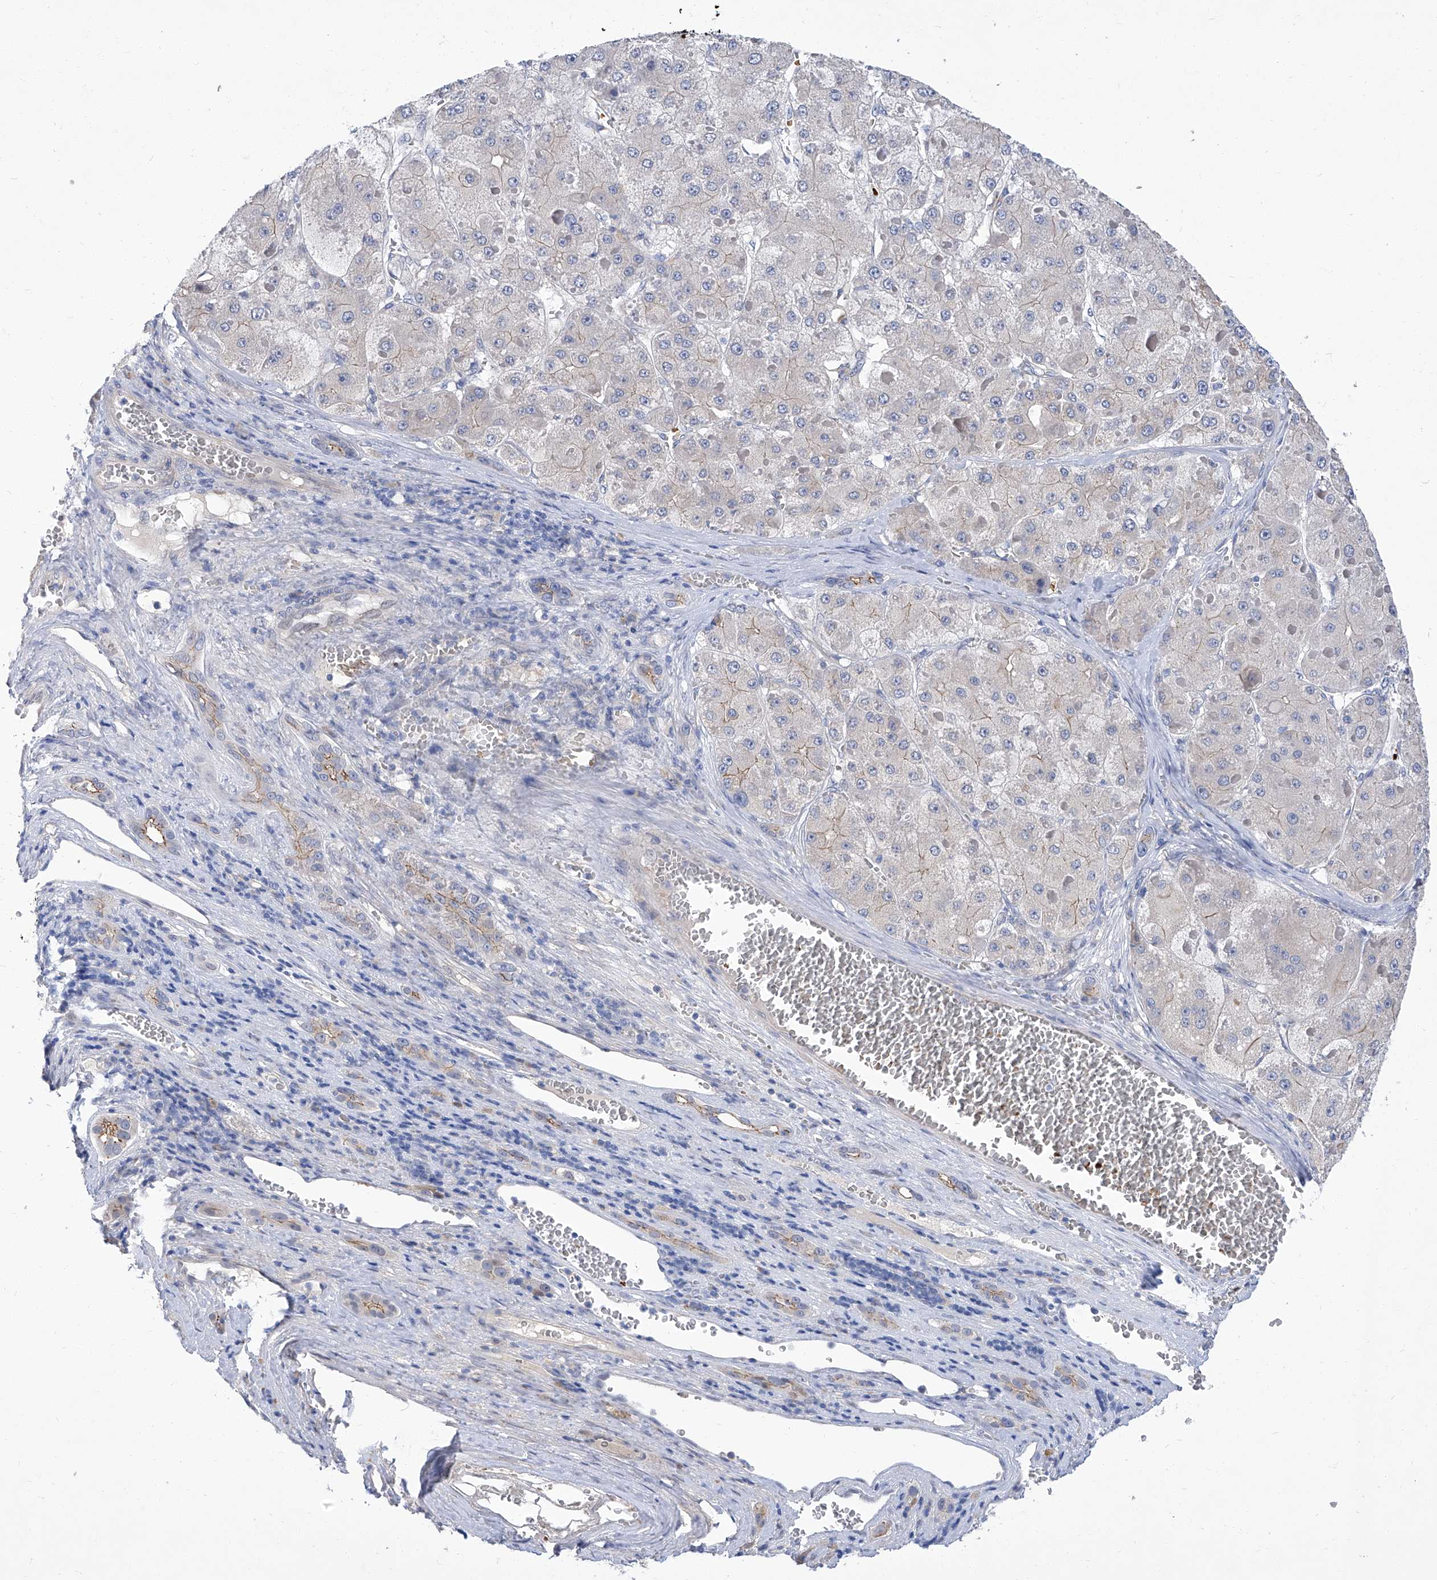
{"staining": {"intensity": "weak", "quantity": "<25%", "location": "cytoplasmic/membranous"}, "tissue": "liver cancer", "cell_type": "Tumor cells", "image_type": "cancer", "snomed": [{"axis": "morphology", "description": "Carcinoma, Hepatocellular, NOS"}, {"axis": "topography", "description": "Liver"}], "caption": "Photomicrograph shows no protein staining in tumor cells of liver cancer tissue. Brightfield microscopy of IHC stained with DAB (brown) and hematoxylin (blue), captured at high magnification.", "gene": "PARD3", "patient": {"sex": "female", "age": 73}}